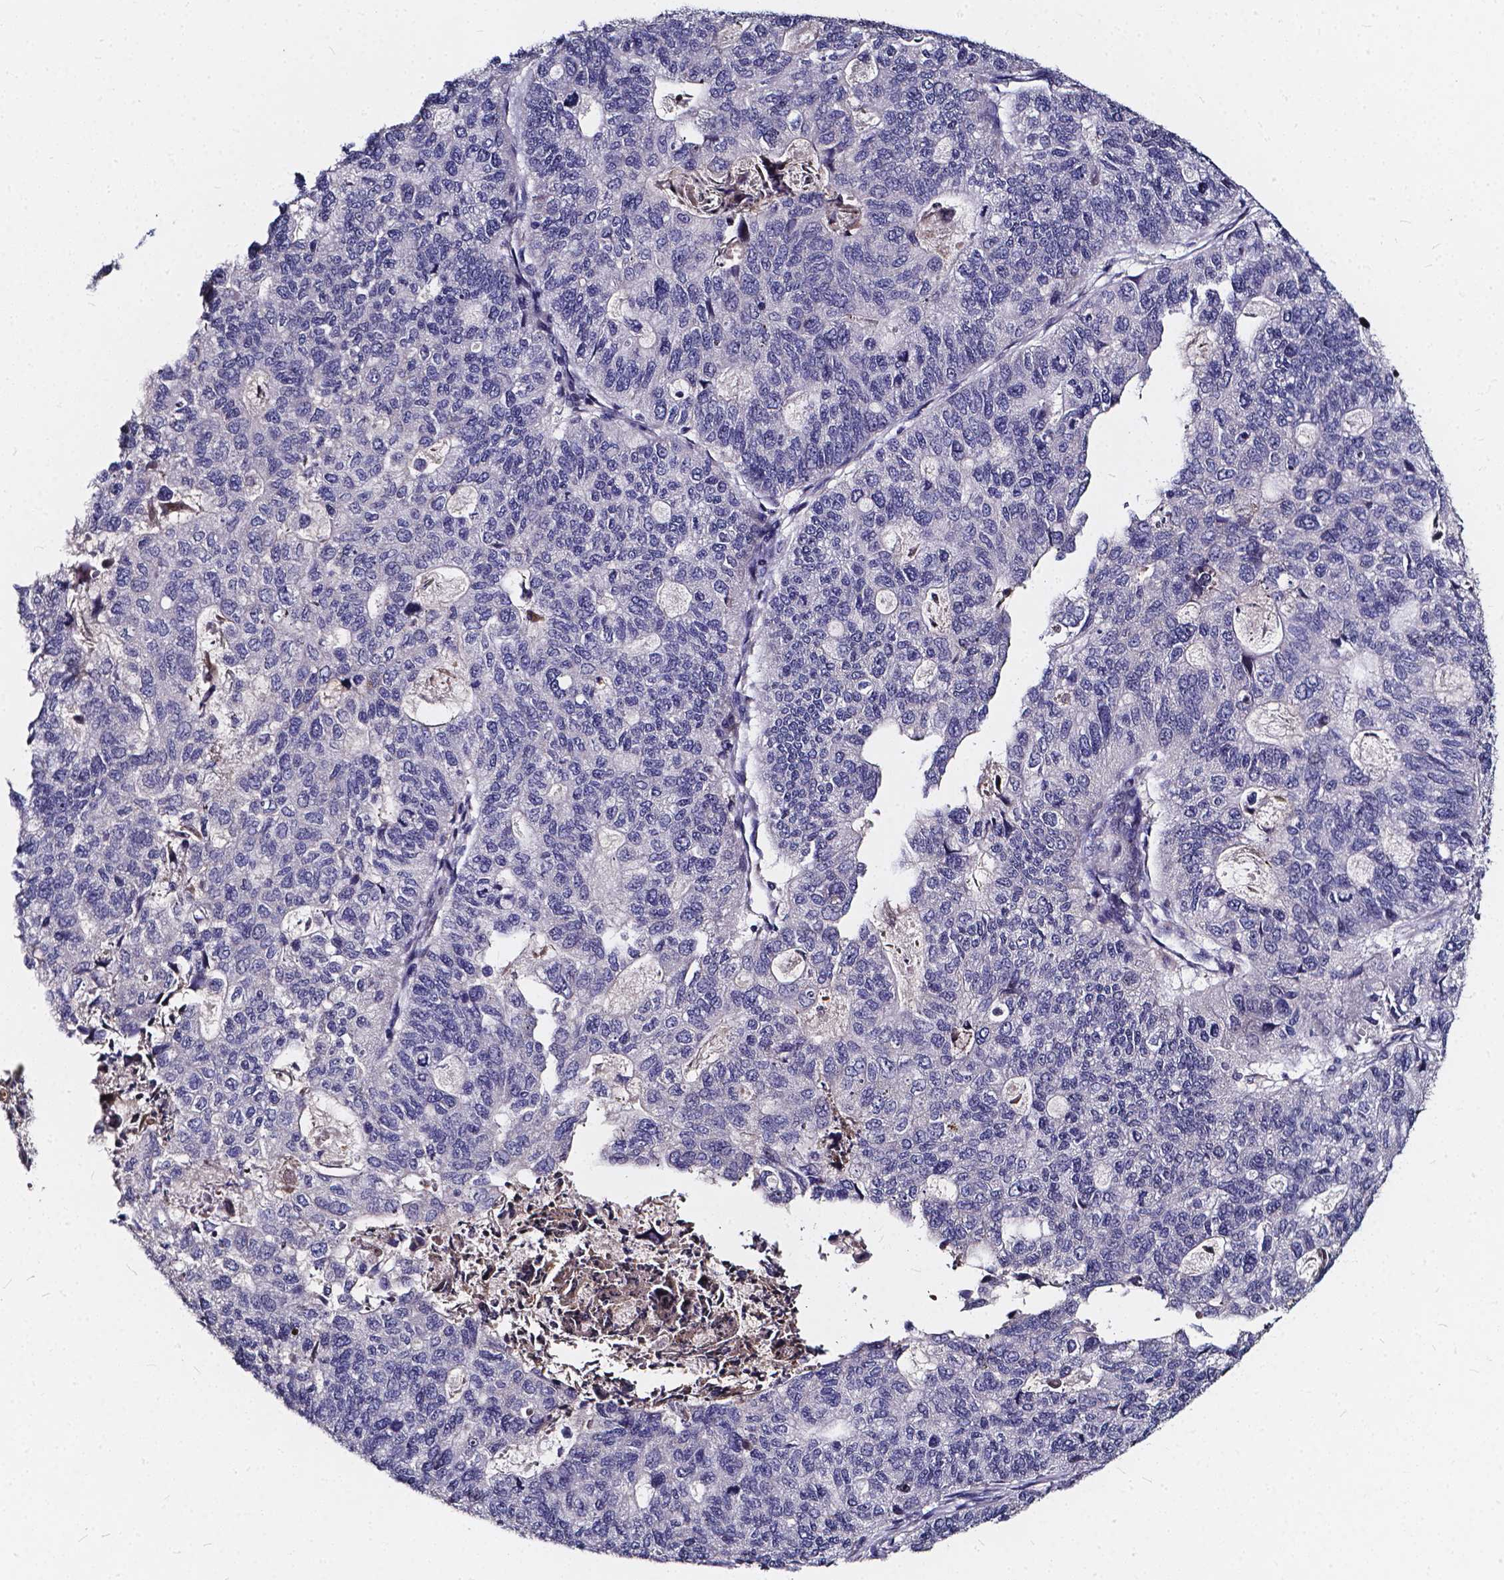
{"staining": {"intensity": "negative", "quantity": "none", "location": "none"}, "tissue": "stomach cancer", "cell_type": "Tumor cells", "image_type": "cancer", "snomed": [{"axis": "morphology", "description": "Adenocarcinoma, NOS"}, {"axis": "topography", "description": "Stomach, upper"}], "caption": "Human adenocarcinoma (stomach) stained for a protein using IHC reveals no staining in tumor cells.", "gene": "SOWAHA", "patient": {"sex": "female", "age": 67}}